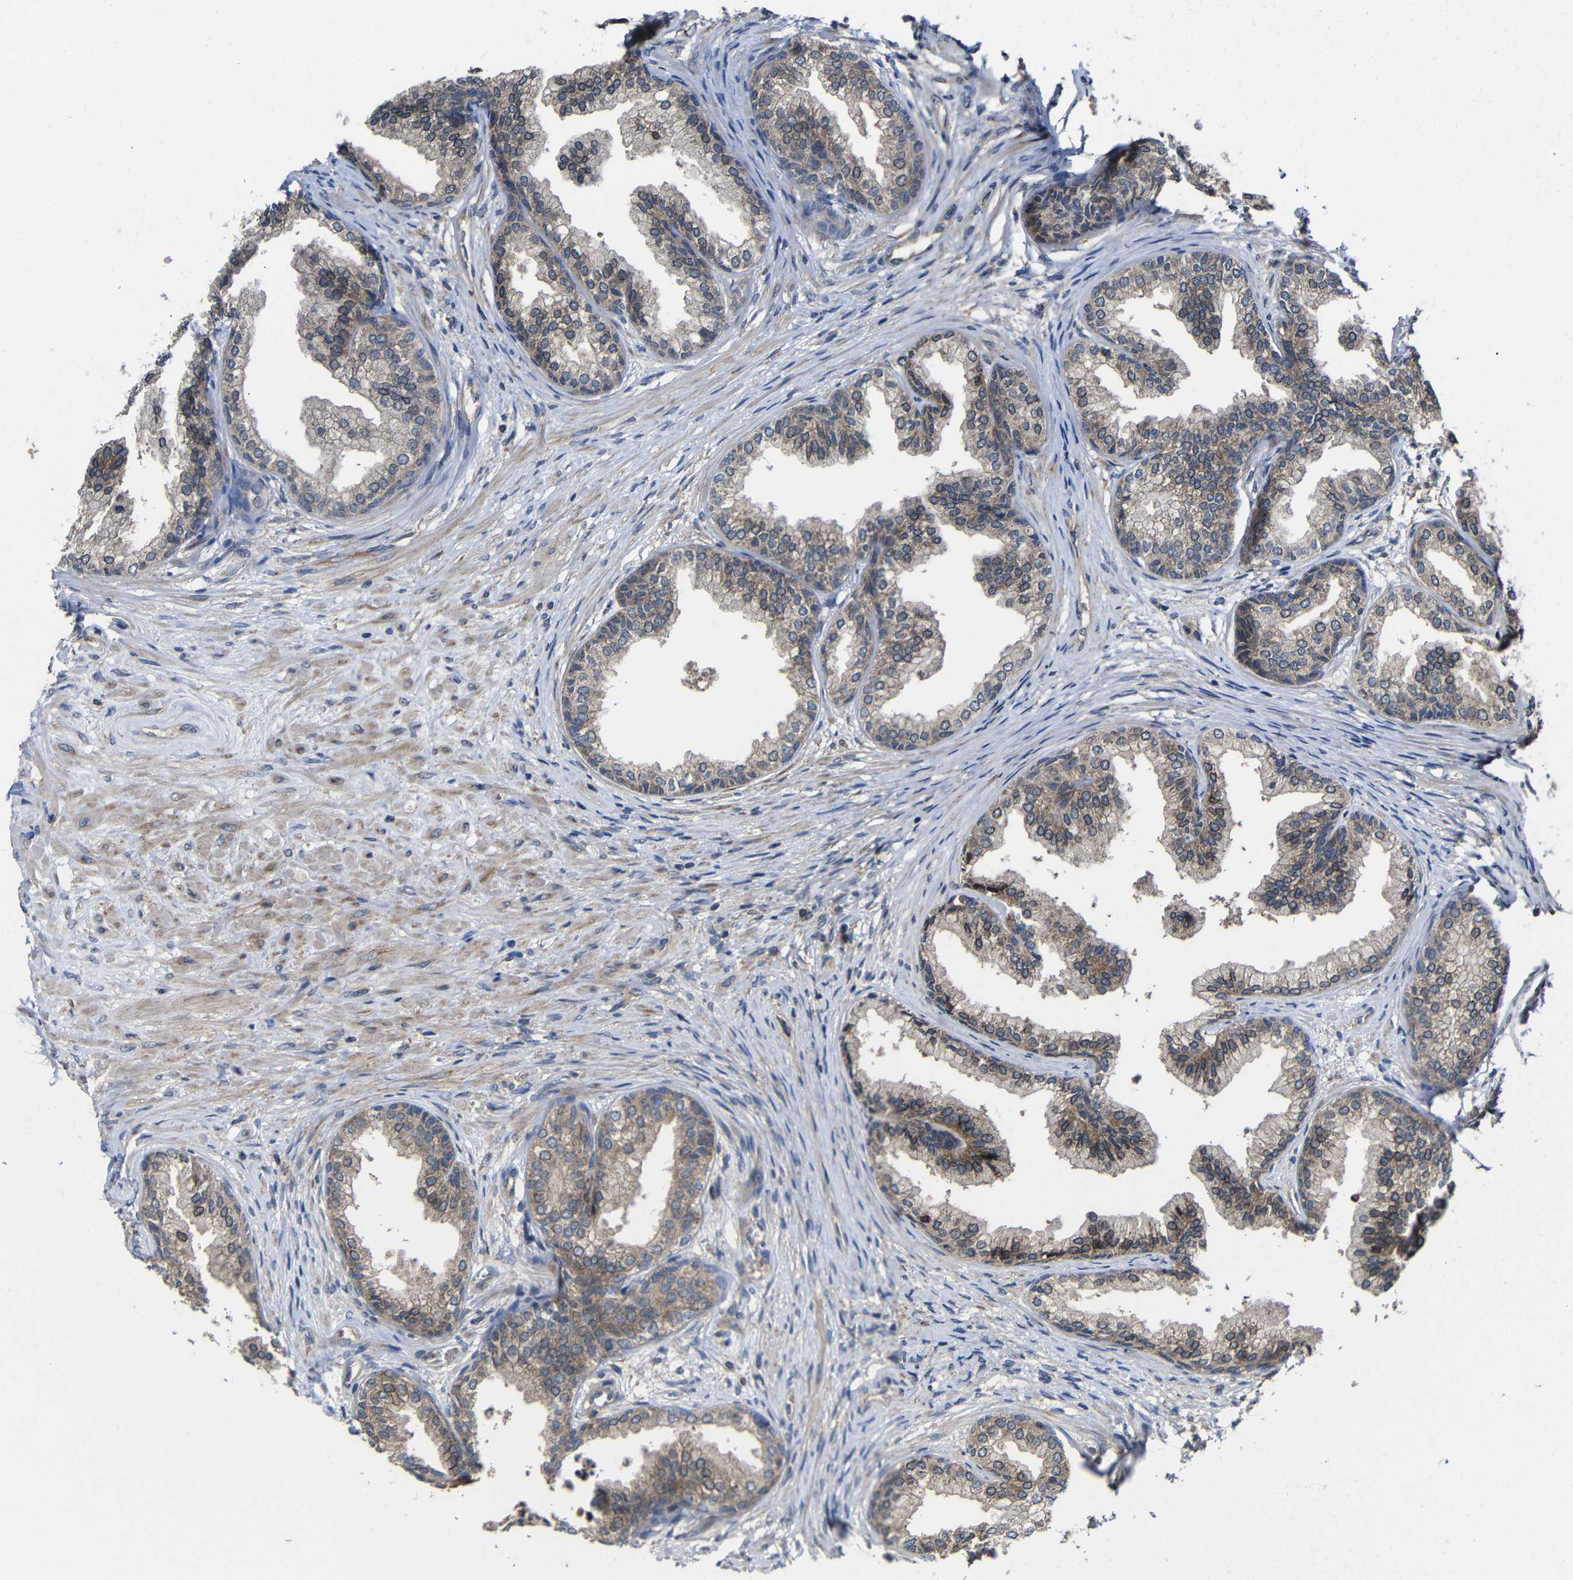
{"staining": {"intensity": "moderate", "quantity": "25%-75%", "location": "cytoplasmic/membranous"}, "tissue": "prostate", "cell_type": "Glandular cells", "image_type": "normal", "snomed": [{"axis": "morphology", "description": "Normal tissue, NOS"}, {"axis": "topography", "description": "Prostate"}], "caption": "Immunohistochemical staining of benign human prostate displays 25%-75% levels of moderate cytoplasmic/membranous protein positivity in approximately 25%-75% of glandular cells. The staining was performed using DAB (3,3'-diaminobenzidine), with brown indicating positive protein expression. Nuclei are stained blue with hematoxylin.", "gene": "LPAR5", "patient": {"sex": "male", "age": 76}}